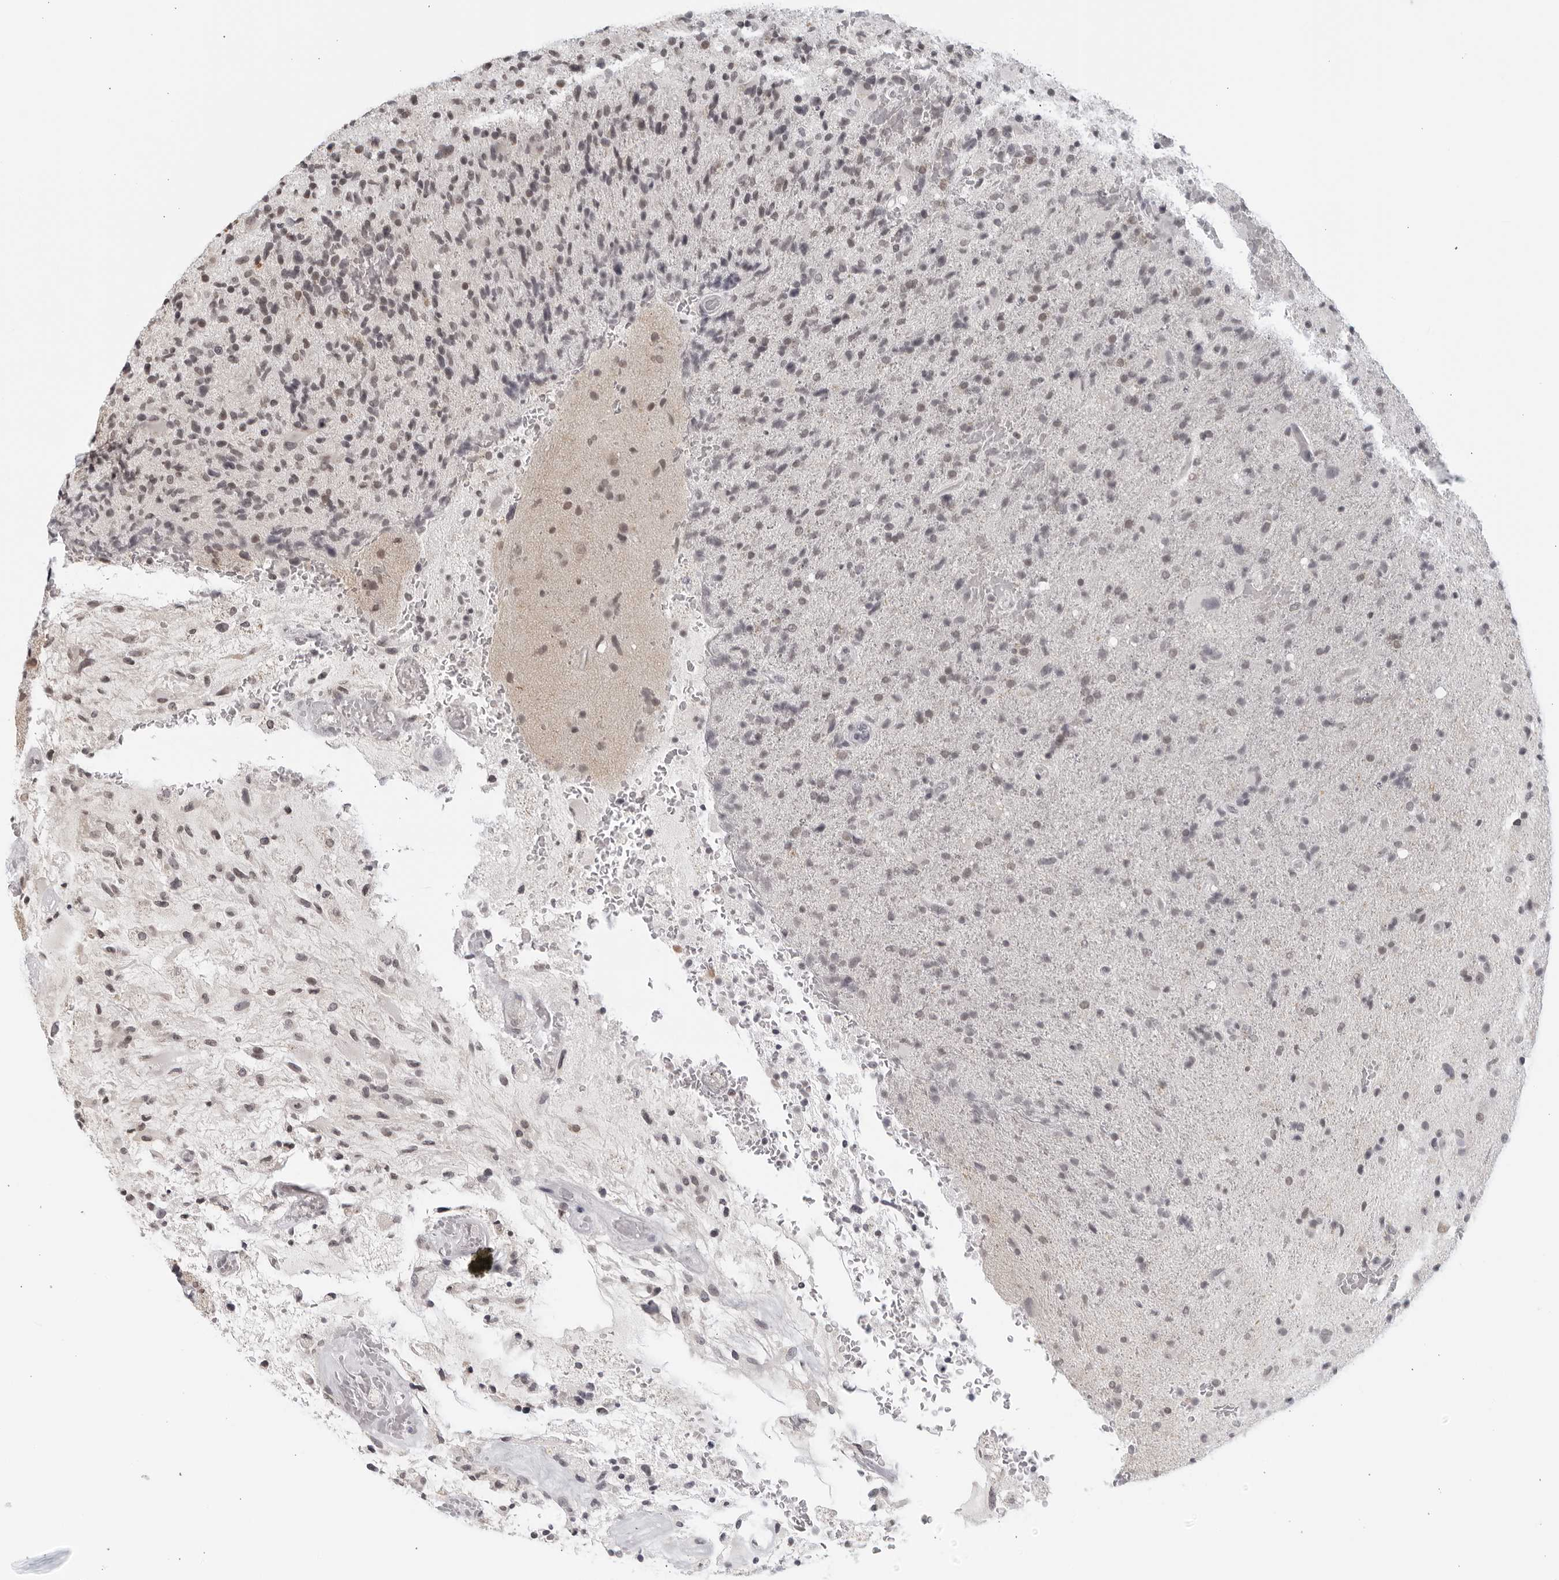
{"staining": {"intensity": "weak", "quantity": "<25%", "location": "nuclear"}, "tissue": "glioma", "cell_type": "Tumor cells", "image_type": "cancer", "snomed": [{"axis": "morphology", "description": "Glioma, malignant, High grade"}, {"axis": "topography", "description": "Brain"}], "caption": "This image is of glioma stained with immunohistochemistry to label a protein in brown with the nuclei are counter-stained blue. There is no positivity in tumor cells.", "gene": "RAB11FIP3", "patient": {"sex": "male", "age": 72}}